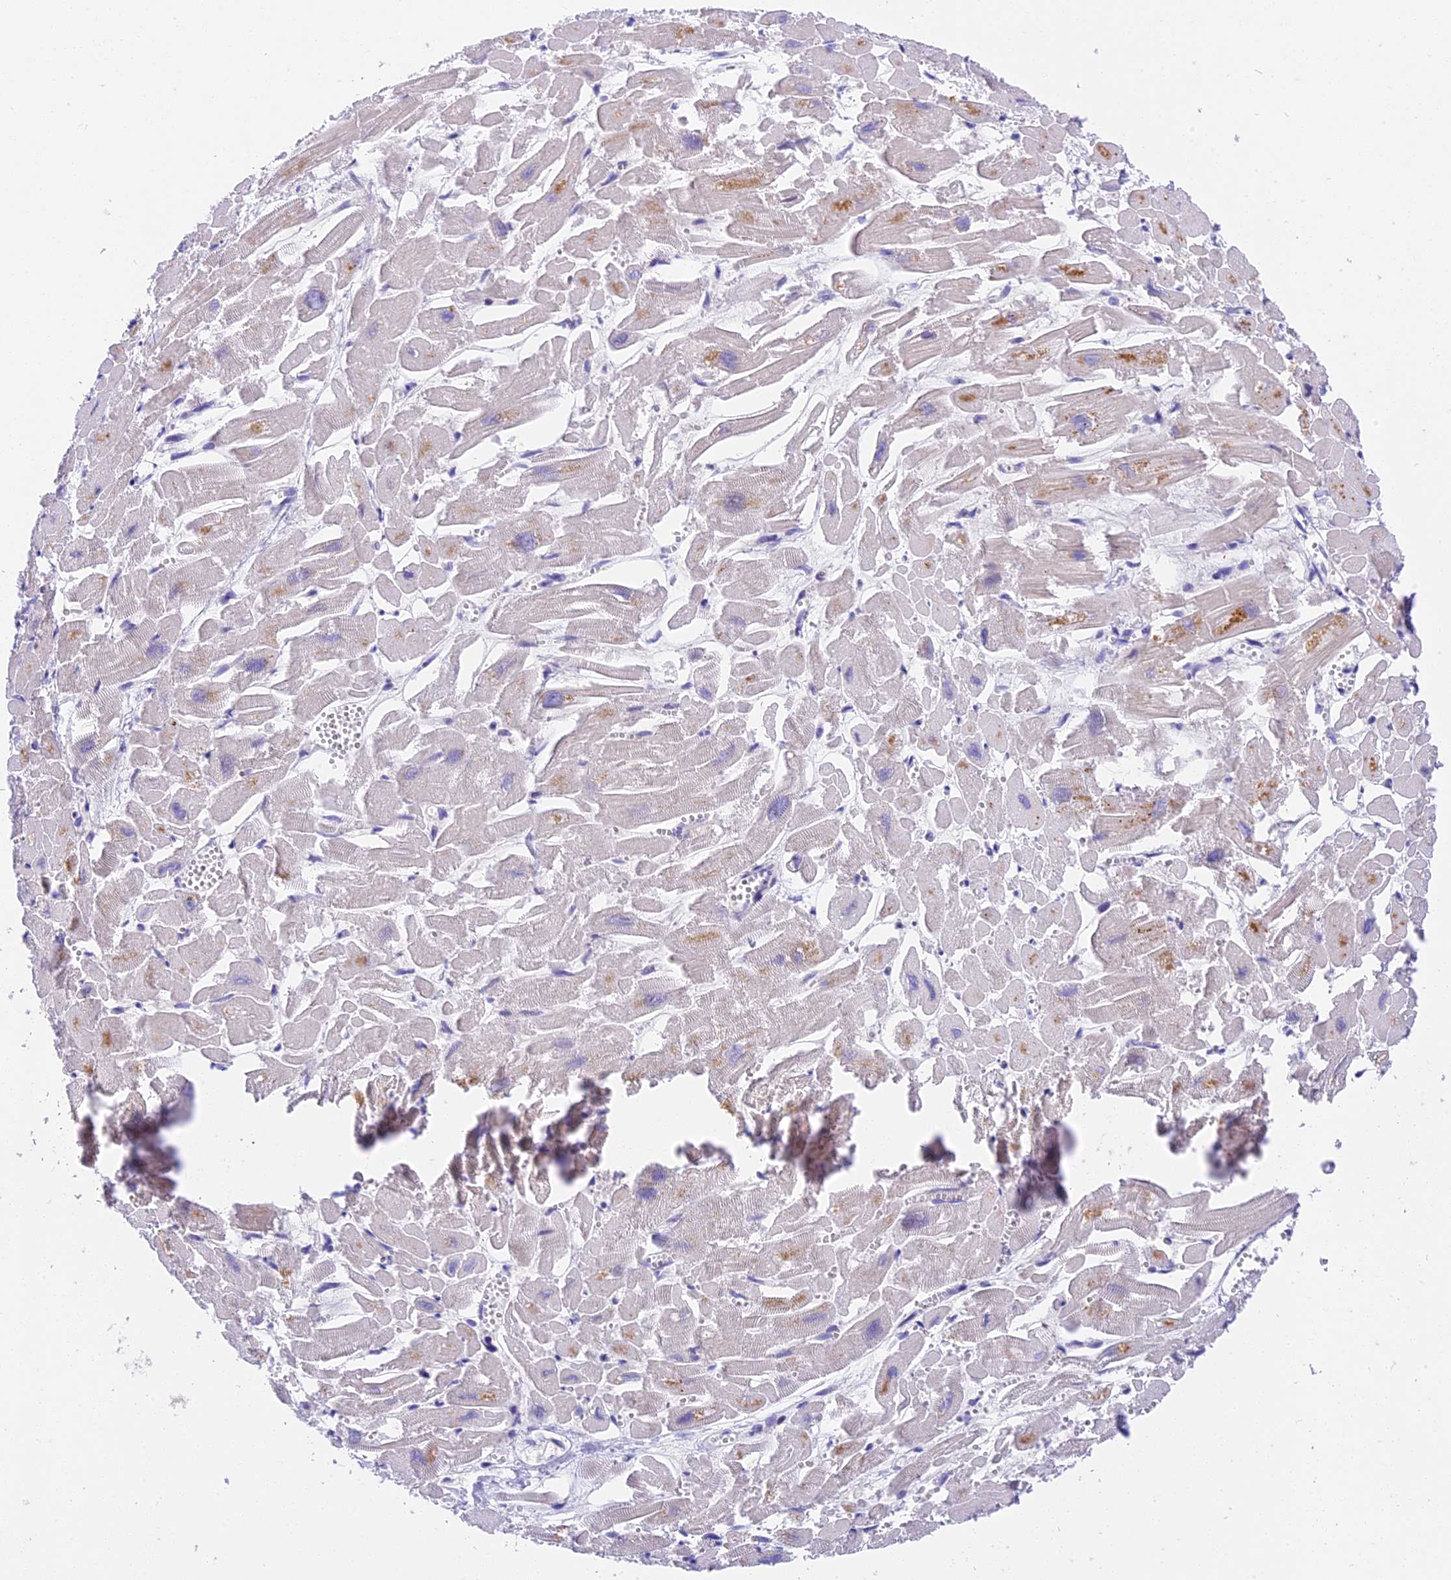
{"staining": {"intensity": "moderate", "quantity": "<25%", "location": "cytoplasmic/membranous,nuclear"}, "tissue": "heart muscle", "cell_type": "Cardiomyocytes", "image_type": "normal", "snomed": [{"axis": "morphology", "description": "Normal tissue, NOS"}, {"axis": "topography", "description": "Heart"}], "caption": "Human heart muscle stained for a protein (brown) reveals moderate cytoplasmic/membranous,nuclear positive expression in about <25% of cardiomyocytes.", "gene": "MIDN", "patient": {"sex": "male", "age": 54}}